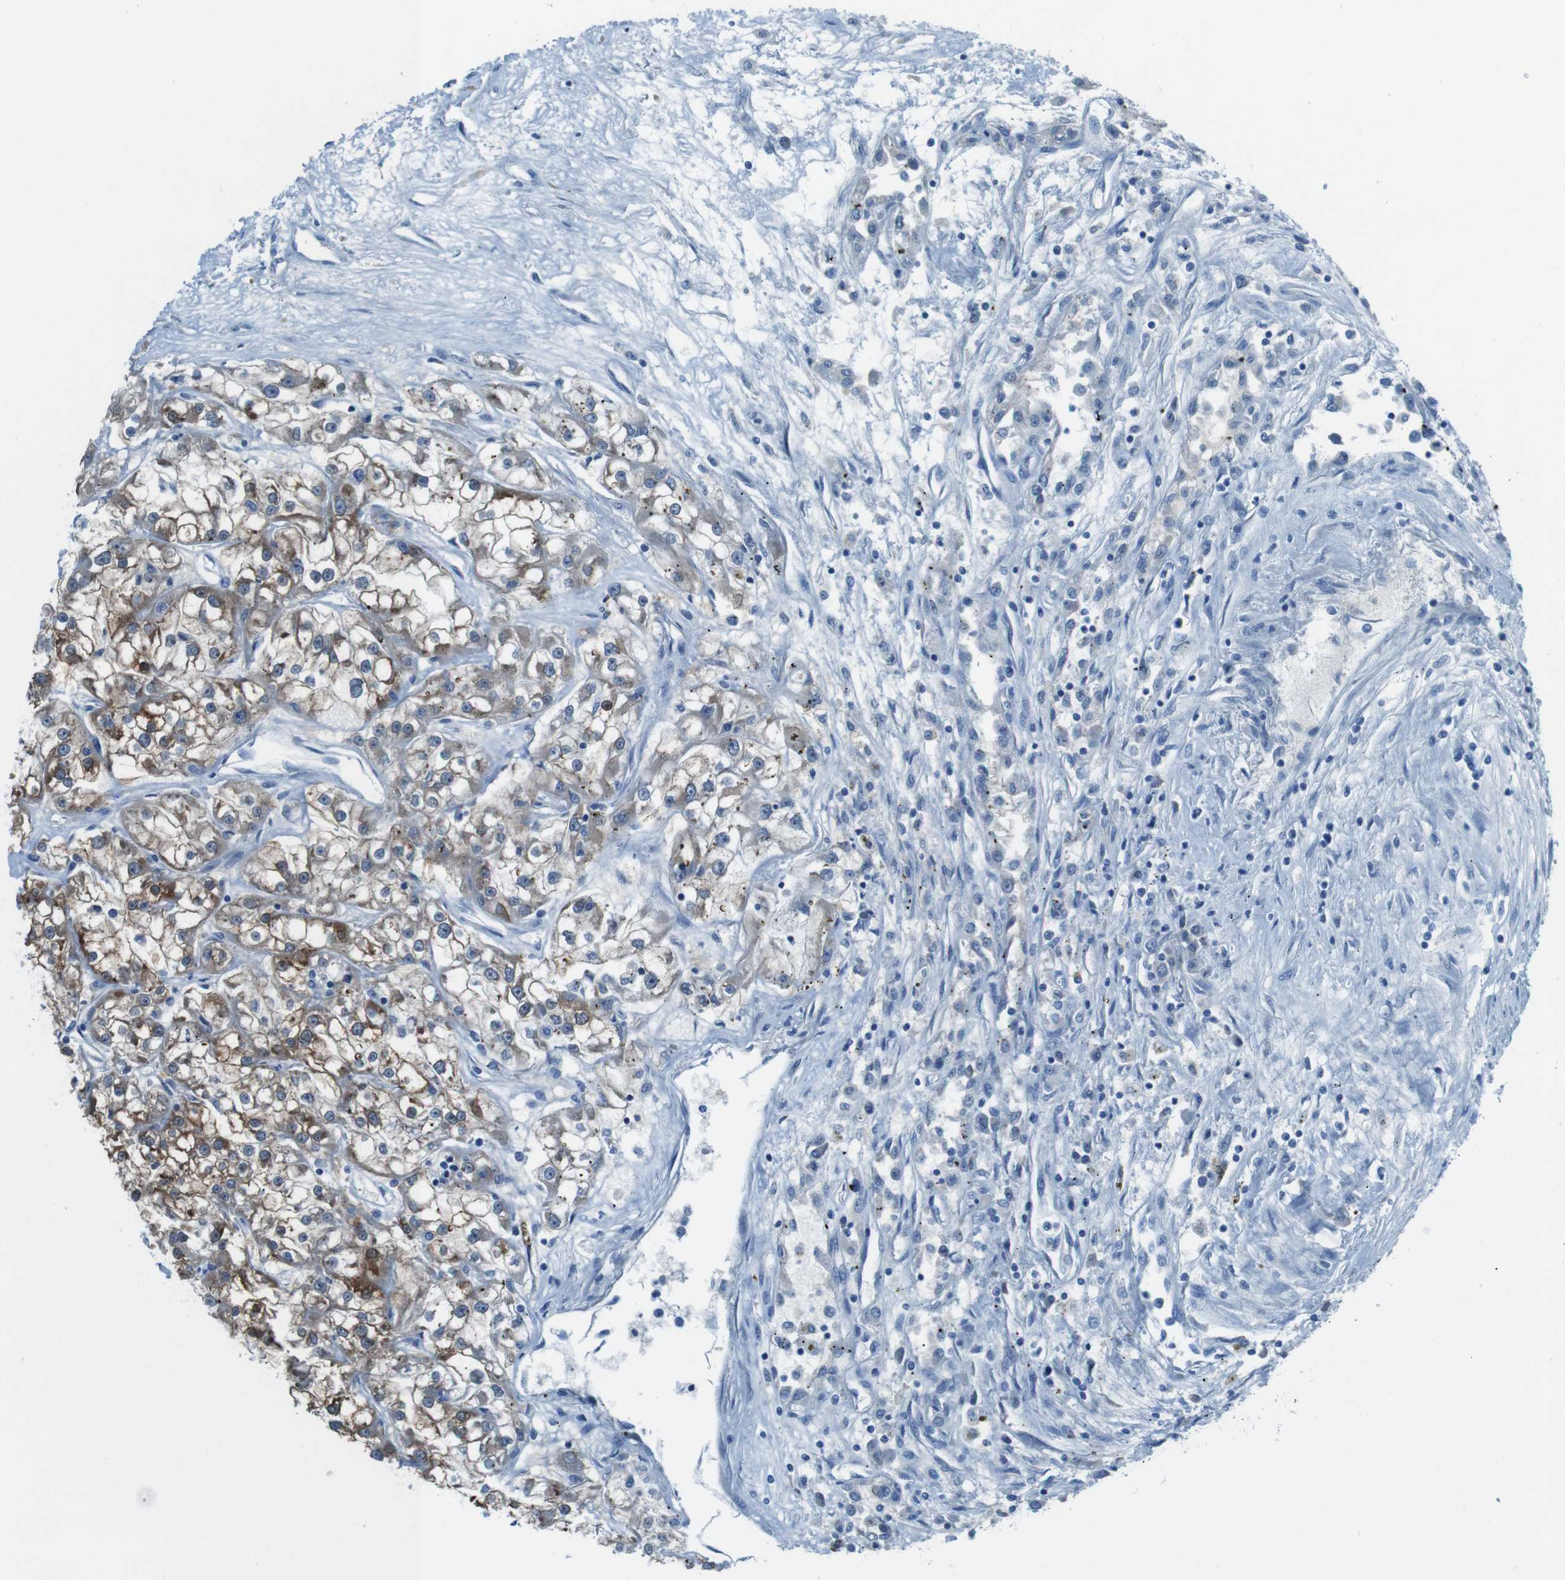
{"staining": {"intensity": "moderate", "quantity": "<25%", "location": "cytoplasmic/membranous"}, "tissue": "renal cancer", "cell_type": "Tumor cells", "image_type": "cancer", "snomed": [{"axis": "morphology", "description": "Adenocarcinoma, NOS"}, {"axis": "topography", "description": "Kidney"}], "caption": "Human renal cancer (adenocarcinoma) stained for a protein (brown) reveals moderate cytoplasmic/membranous positive staining in approximately <25% of tumor cells.", "gene": "NANOS2", "patient": {"sex": "female", "age": 52}}